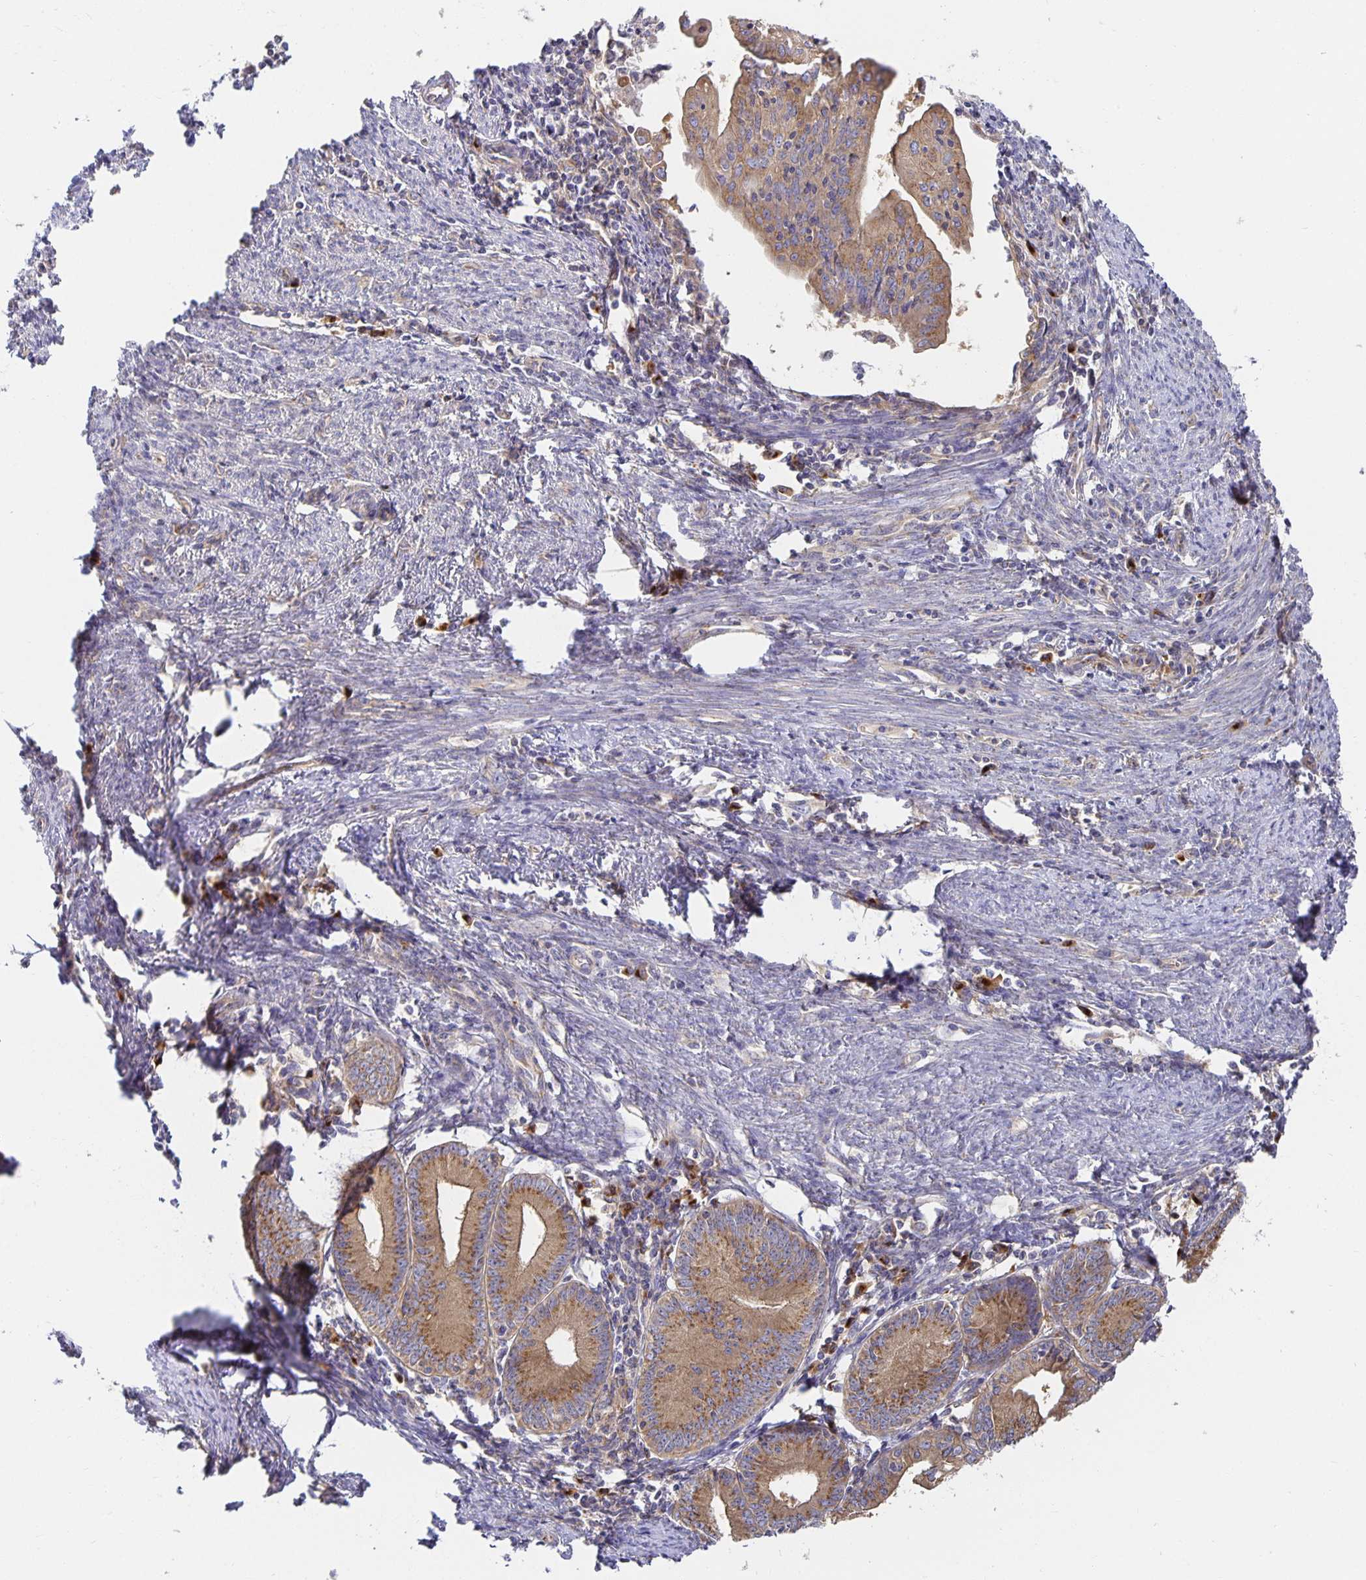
{"staining": {"intensity": "moderate", "quantity": ">75%", "location": "cytoplasmic/membranous"}, "tissue": "endometrial cancer", "cell_type": "Tumor cells", "image_type": "cancer", "snomed": [{"axis": "morphology", "description": "Adenocarcinoma, NOS"}, {"axis": "topography", "description": "Endometrium"}], "caption": "Endometrial cancer (adenocarcinoma) was stained to show a protein in brown. There is medium levels of moderate cytoplasmic/membranous staining in approximately >75% of tumor cells.", "gene": "USO1", "patient": {"sex": "female", "age": 60}}